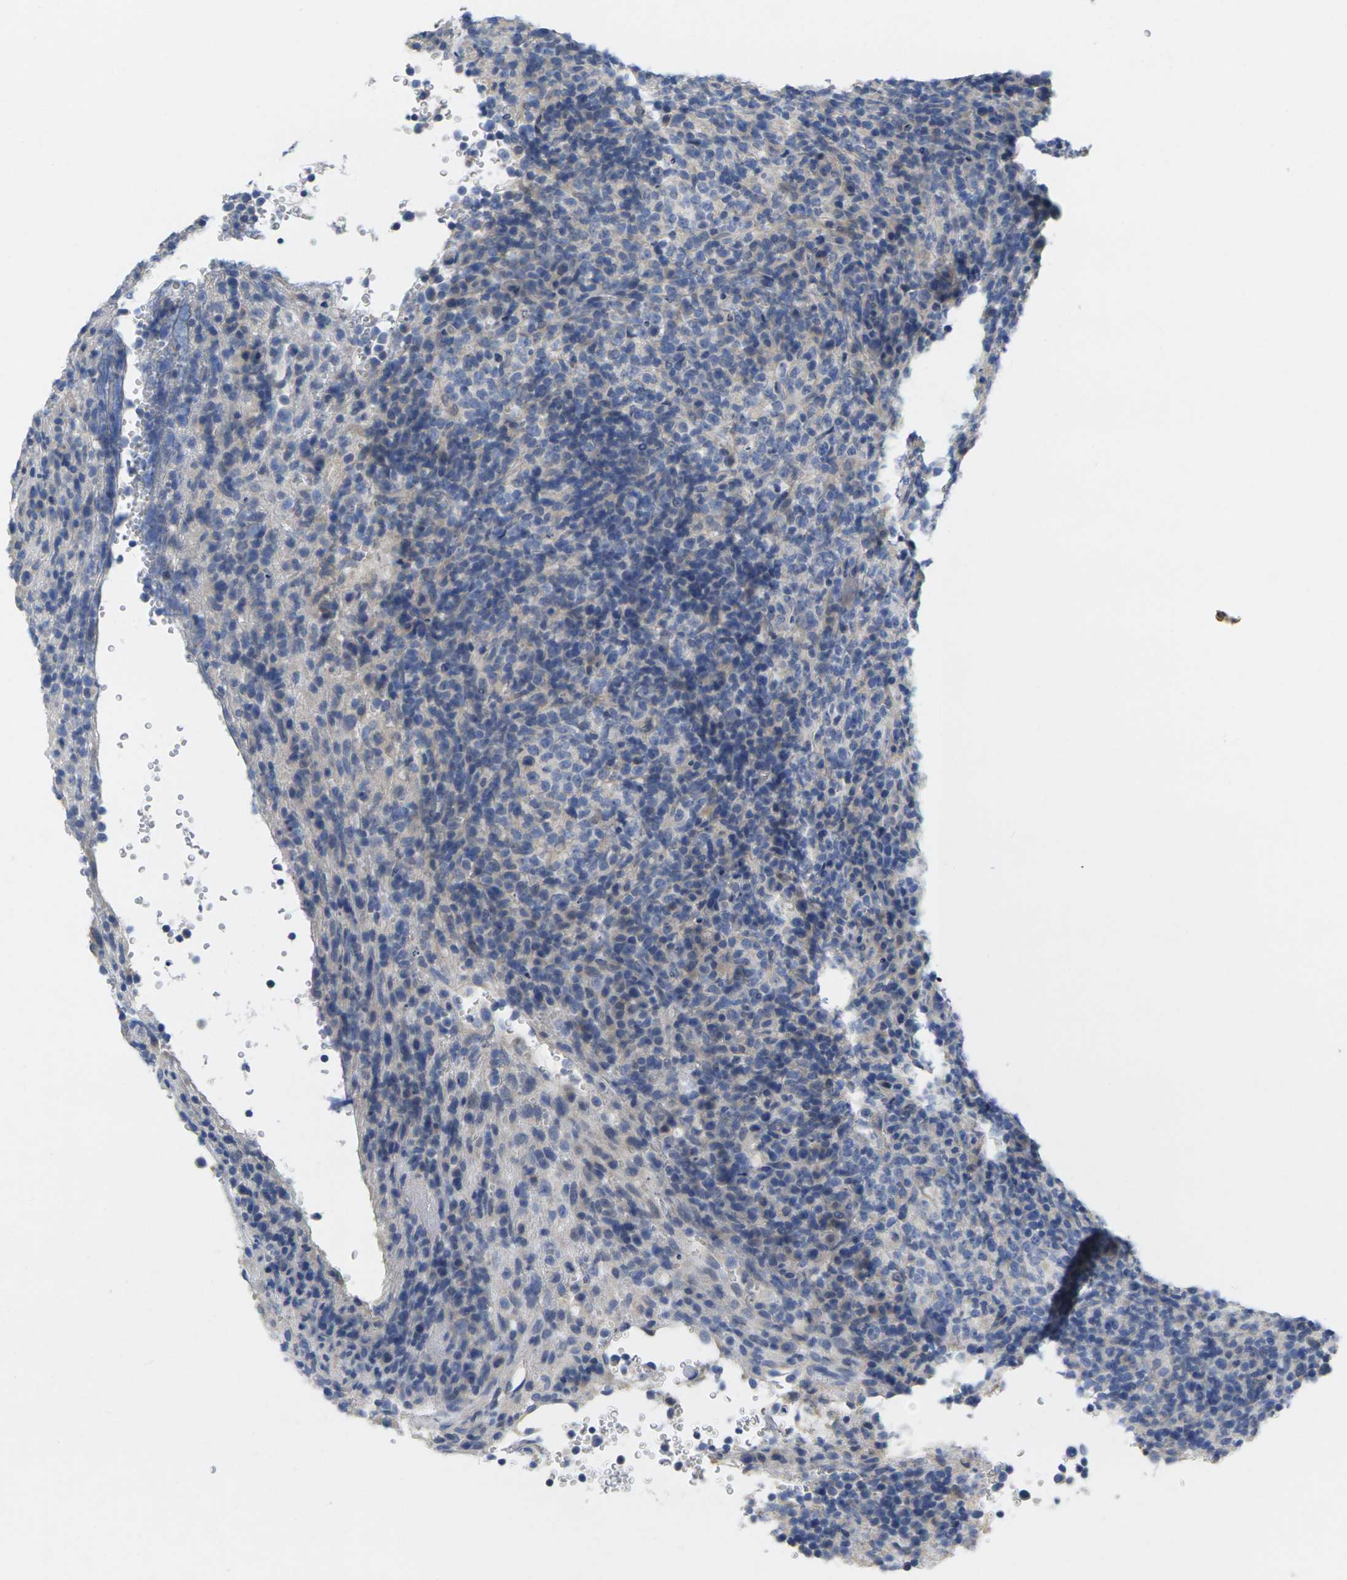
{"staining": {"intensity": "weak", "quantity": "<25%", "location": "cytoplasmic/membranous"}, "tissue": "lymphoma", "cell_type": "Tumor cells", "image_type": "cancer", "snomed": [{"axis": "morphology", "description": "Malignant lymphoma, non-Hodgkin's type, High grade"}, {"axis": "topography", "description": "Lymph node"}], "caption": "DAB immunohistochemical staining of human lymphoma reveals no significant positivity in tumor cells.", "gene": "TNNI3", "patient": {"sex": "female", "age": 76}}